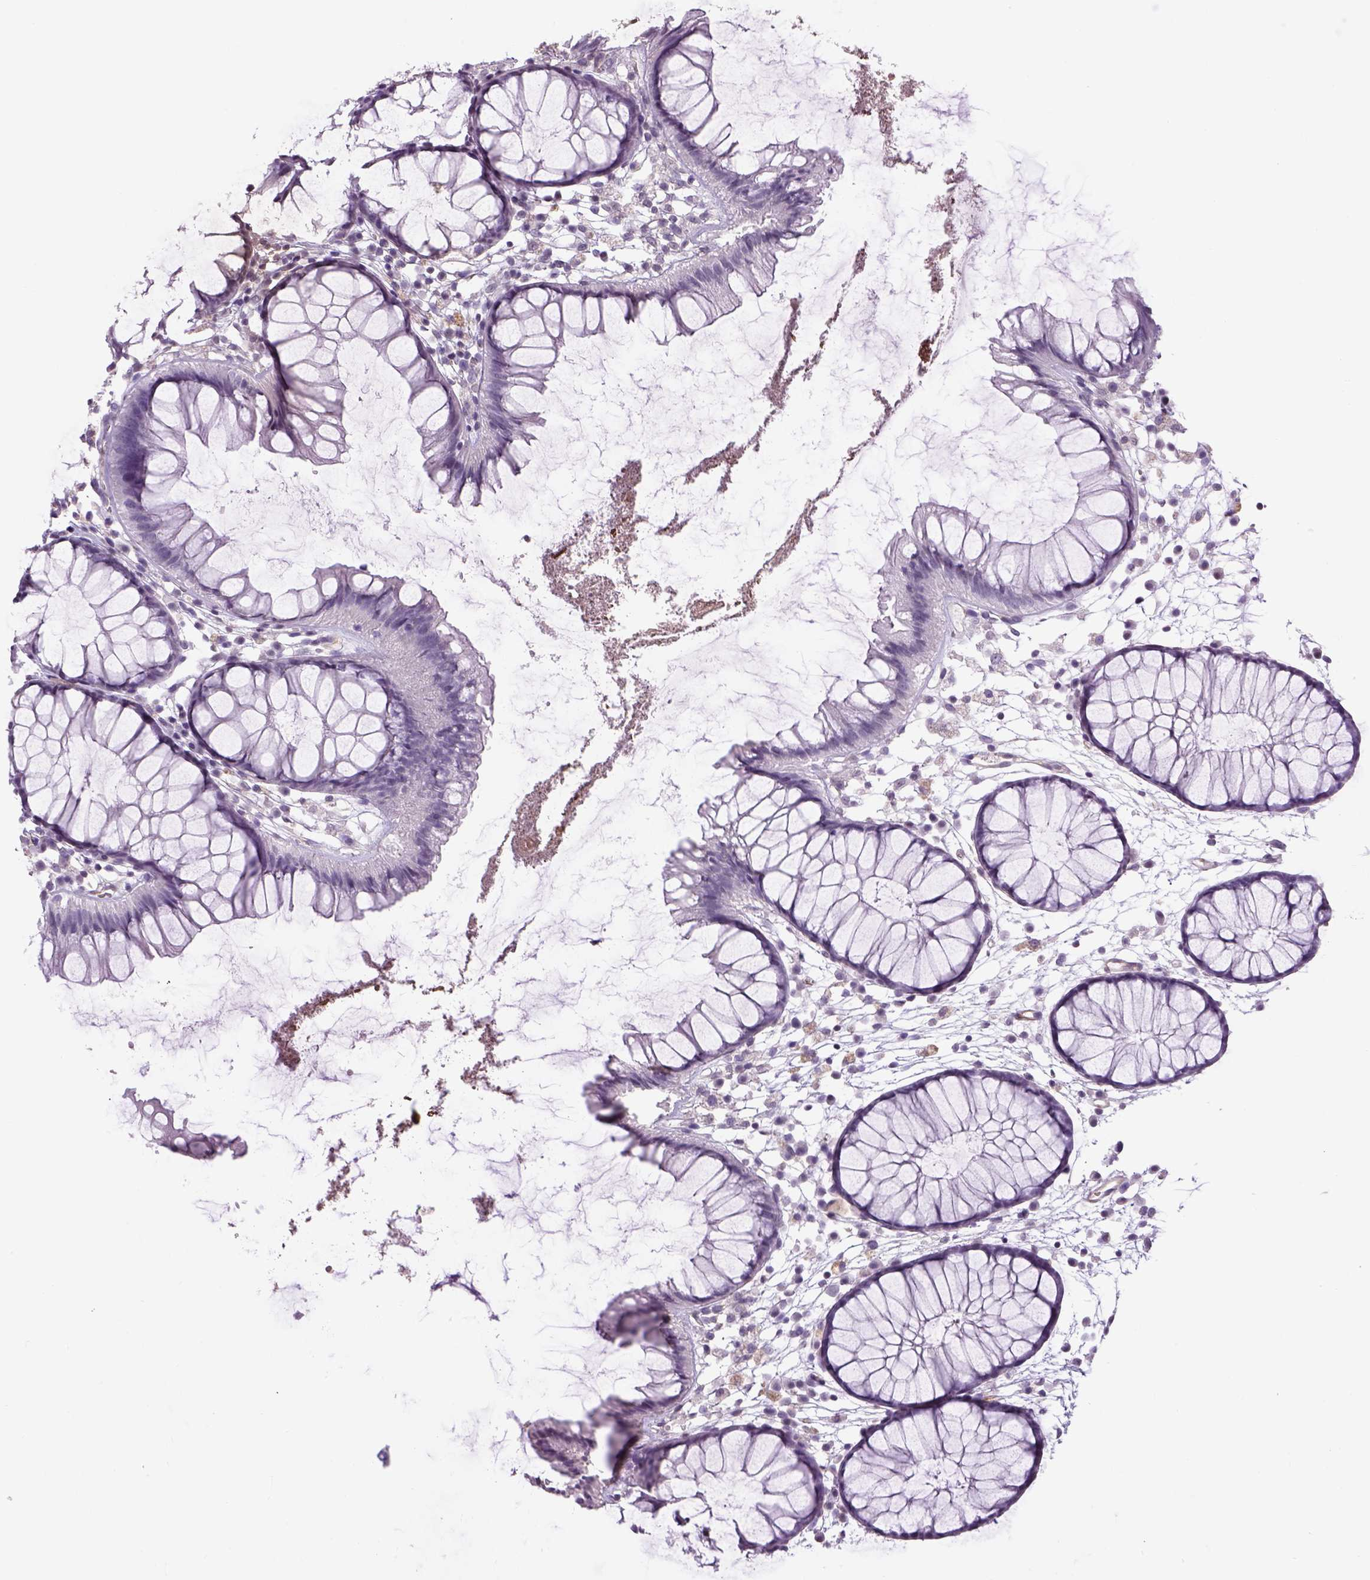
{"staining": {"intensity": "negative", "quantity": "none", "location": "none"}, "tissue": "colon", "cell_type": "Endothelial cells", "image_type": "normal", "snomed": [{"axis": "morphology", "description": "Normal tissue, NOS"}, {"axis": "morphology", "description": "Adenocarcinoma, NOS"}, {"axis": "topography", "description": "Colon"}], "caption": "The immunohistochemistry image has no significant staining in endothelial cells of colon. The staining was performed using DAB (3,3'-diaminobenzidine) to visualize the protein expression in brown, while the nuclei were stained in blue with hematoxylin (Magnification: 20x).", "gene": "PRRT1", "patient": {"sex": "male", "age": 65}}